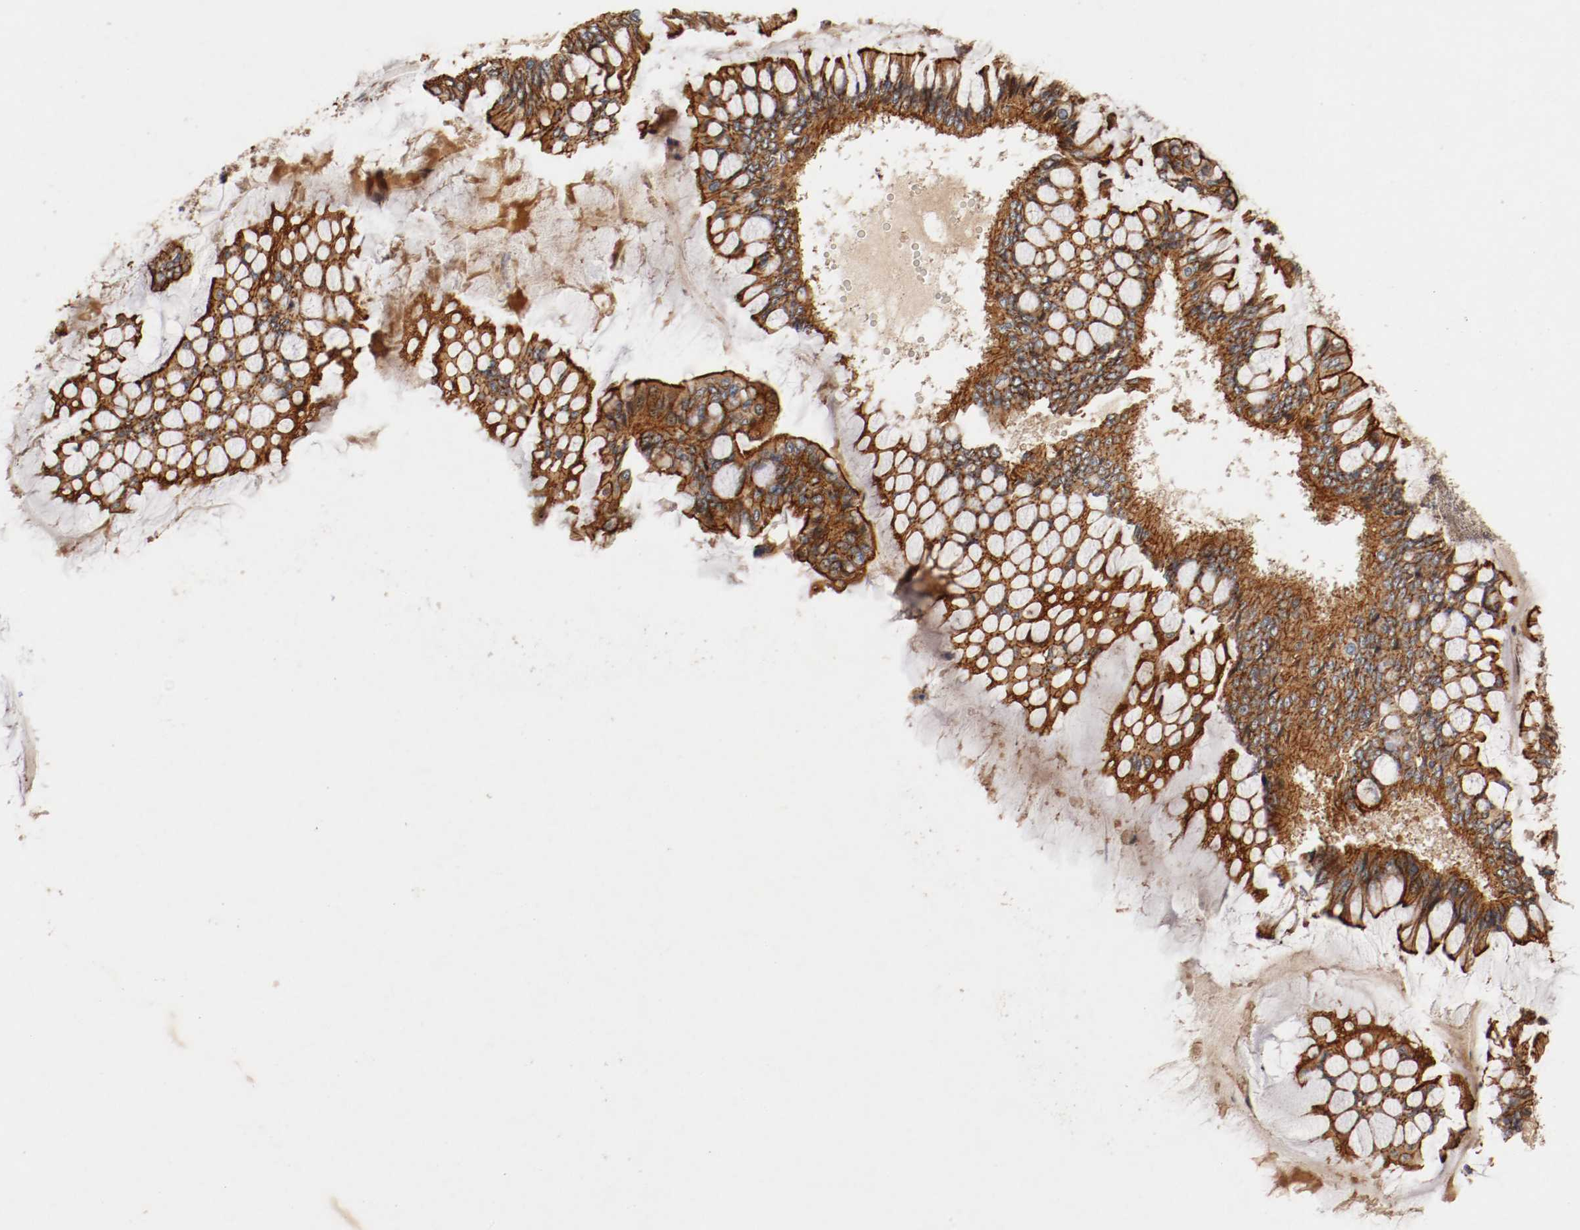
{"staining": {"intensity": "strong", "quantity": ">75%", "location": "cytoplasmic/membranous"}, "tissue": "ovarian cancer", "cell_type": "Tumor cells", "image_type": "cancer", "snomed": [{"axis": "morphology", "description": "Cystadenocarcinoma, mucinous, NOS"}, {"axis": "topography", "description": "Ovary"}], "caption": "Human mucinous cystadenocarcinoma (ovarian) stained with a brown dye shows strong cytoplasmic/membranous positive expression in about >75% of tumor cells.", "gene": "TYK2", "patient": {"sex": "female", "age": 73}}